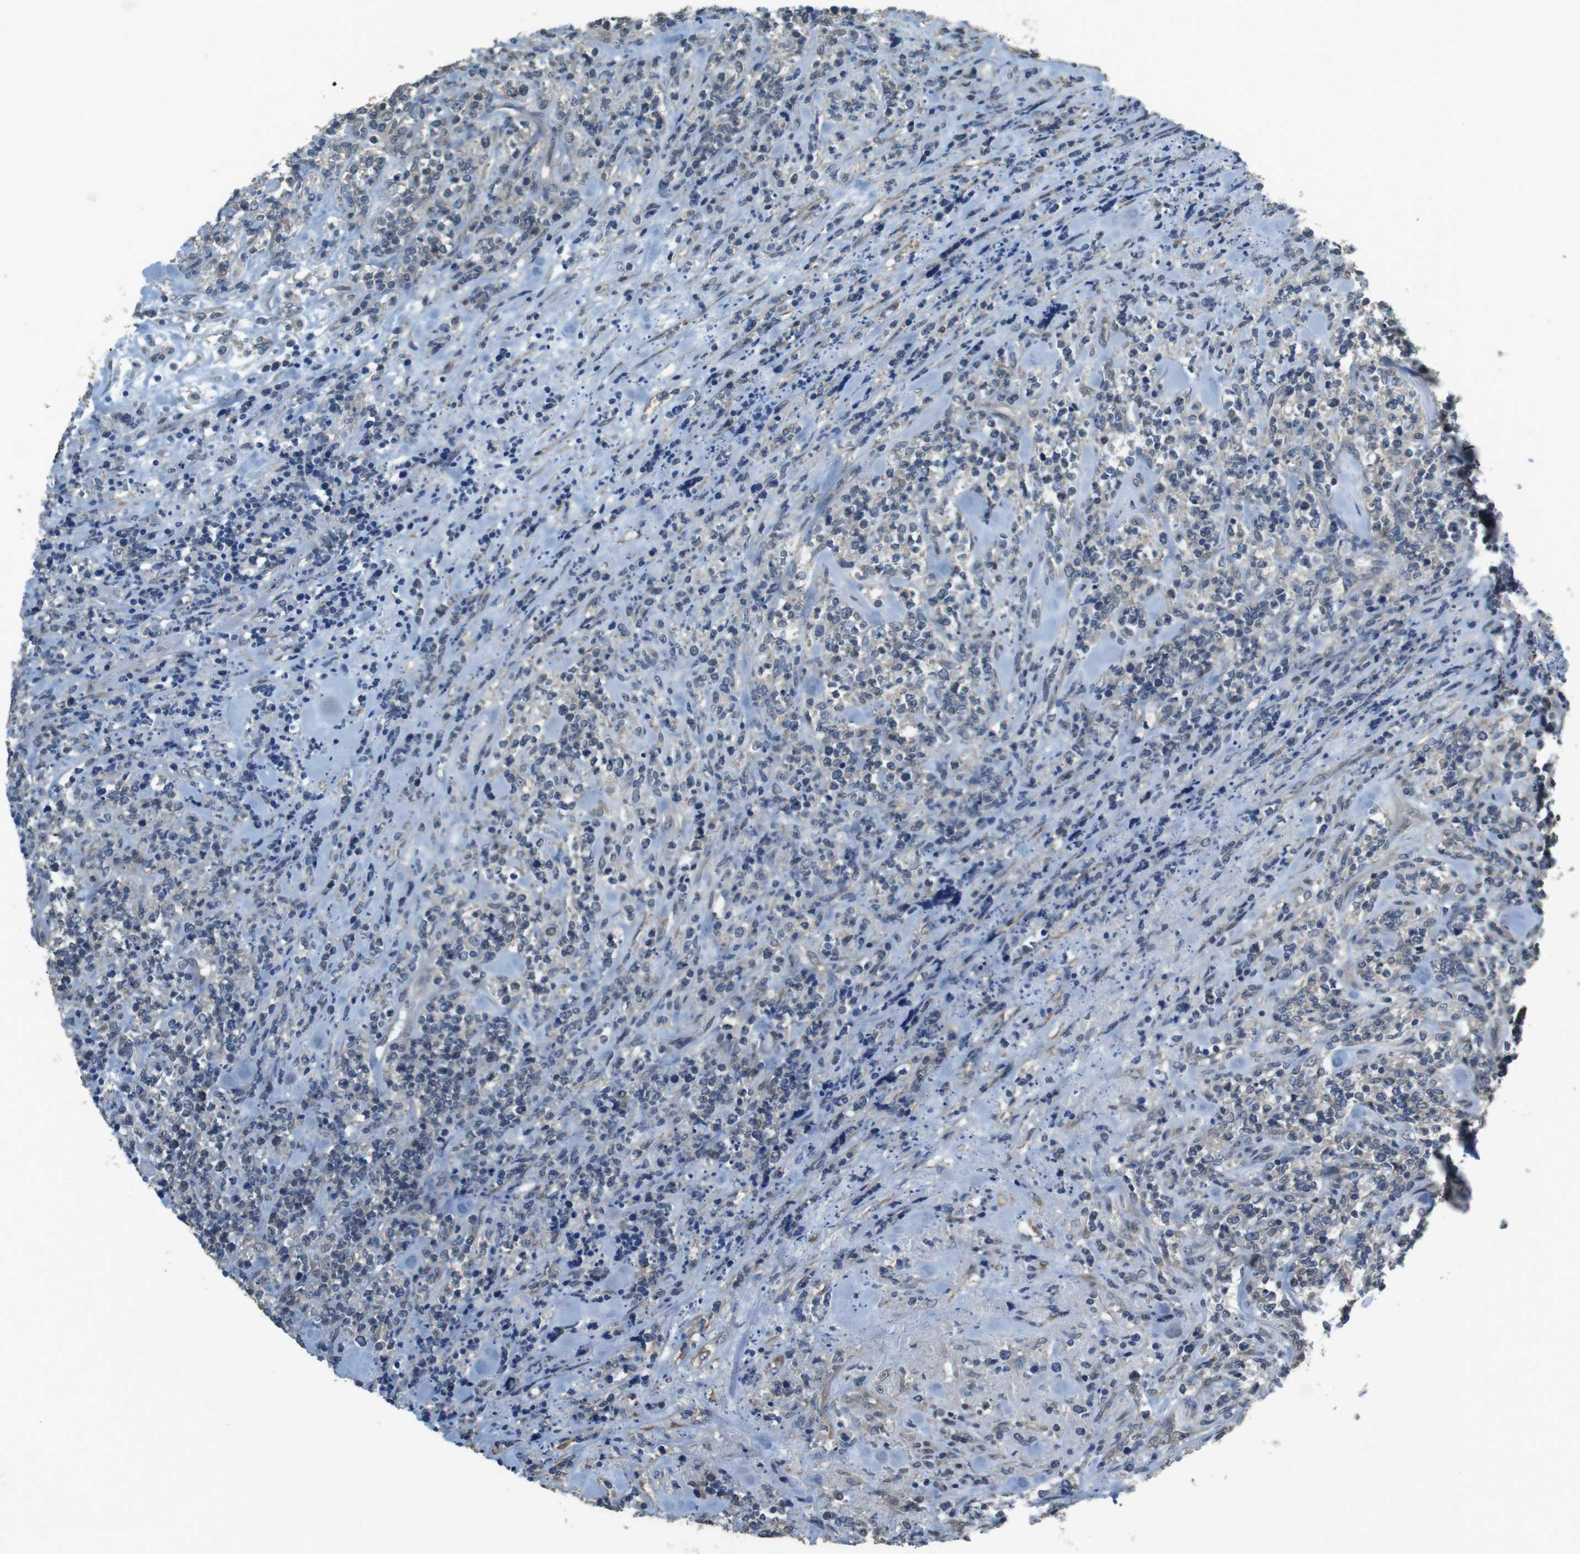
{"staining": {"intensity": "negative", "quantity": "none", "location": "none"}, "tissue": "lymphoma", "cell_type": "Tumor cells", "image_type": "cancer", "snomed": [{"axis": "morphology", "description": "Malignant lymphoma, non-Hodgkin's type, High grade"}, {"axis": "topography", "description": "Soft tissue"}], "caption": "Tumor cells are negative for brown protein staining in malignant lymphoma, non-Hodgkin's type (high-grade).", "gene": "CLDN7", "patient": {"sex": "male", "age": 18}}